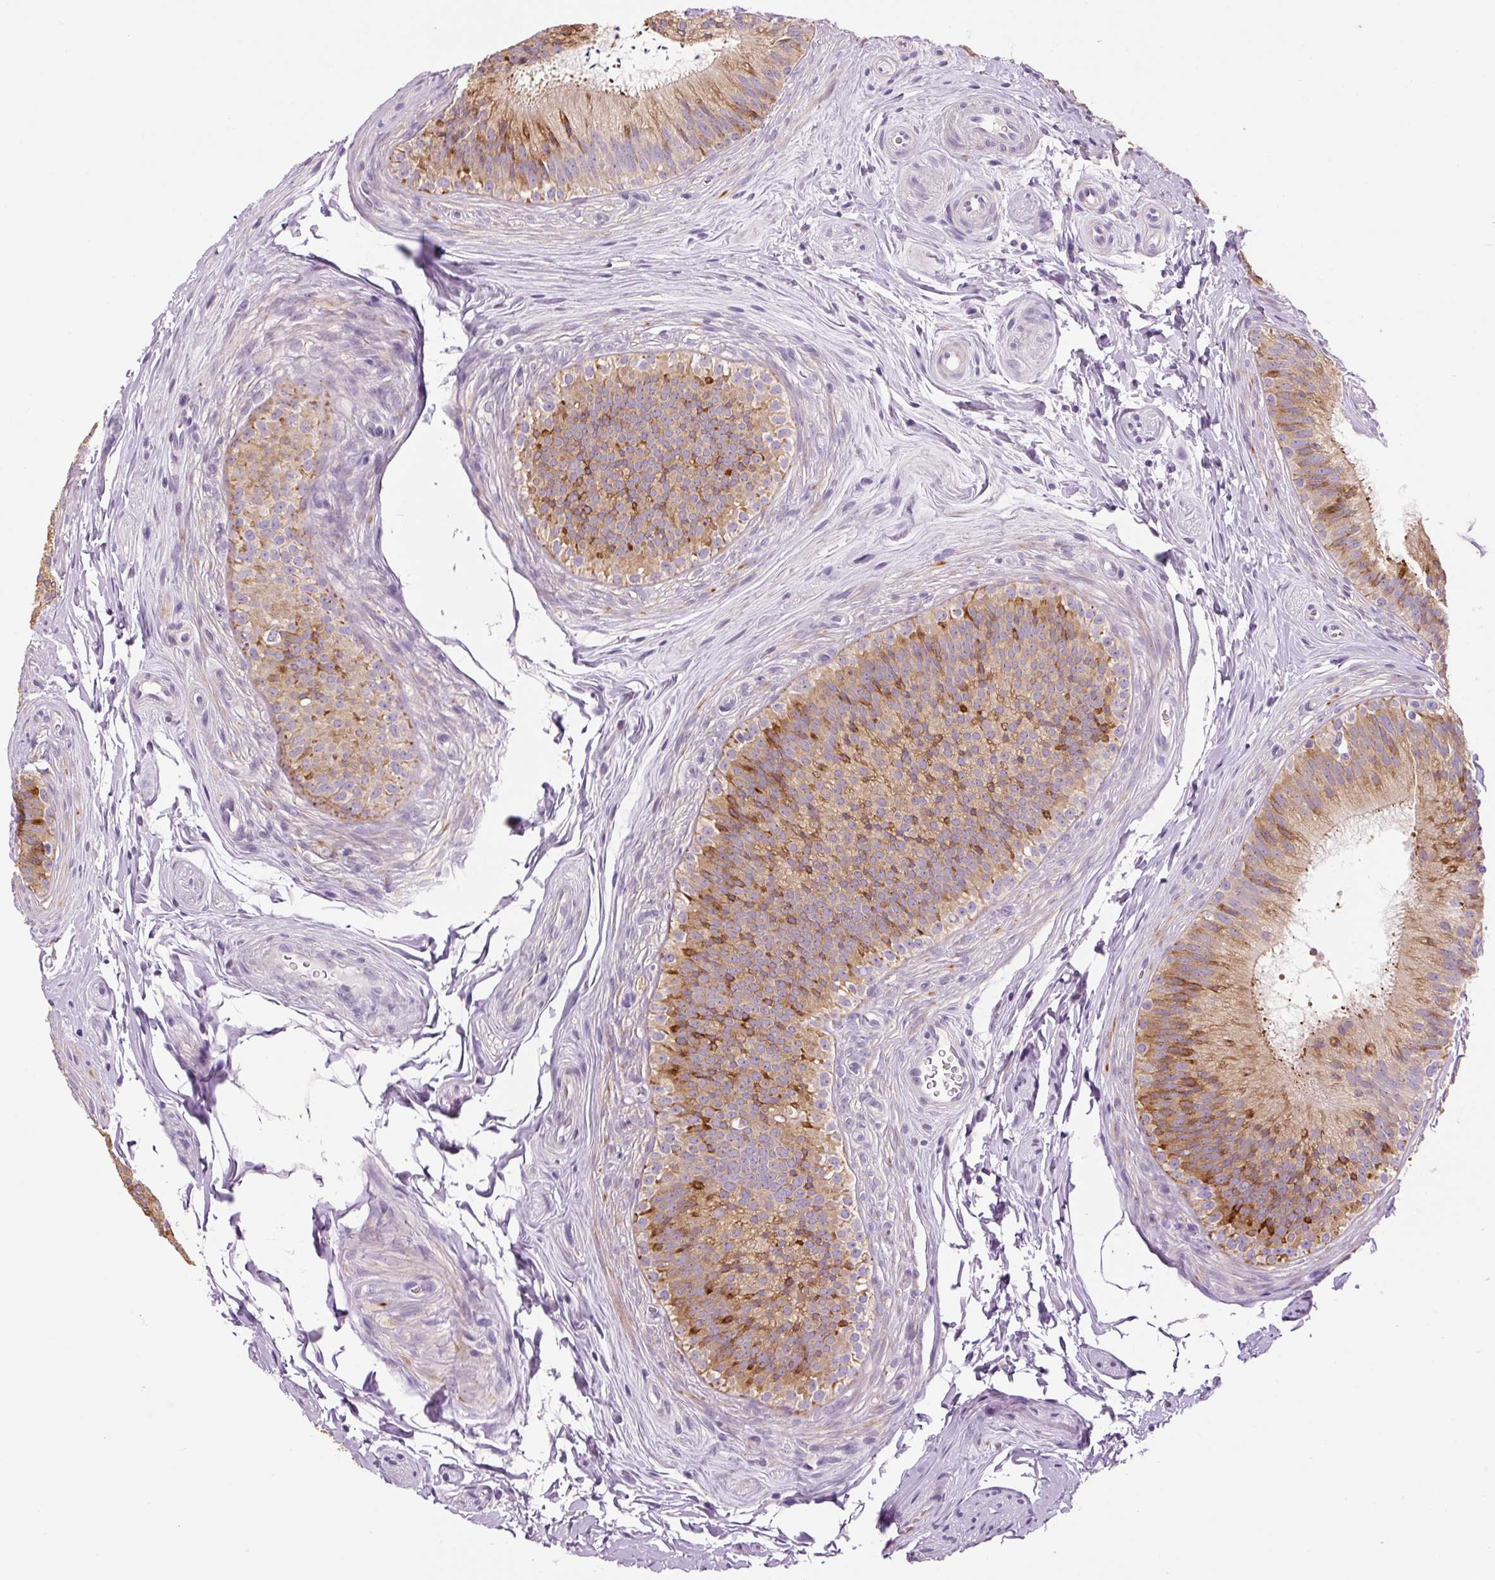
{"staining": {"intensity": "moderate", "quantity": "25%-75%", "location": "cytoplasmic/membranous"}, "tissue": "epididymis", "cell_type": "Glandular cells", "image_type": "normal", "snomed": [{"axis": "morphology", "description": "Normal tissue, NOS"}, {"axis": "topography", "description": "Epididymis"}], "caption": "Immunohistochemistry (IHC) staining of benign epididymis, which shows medium levels of moderate cytoplasmic/membranous expression in about 25%-75% of glandular cells indicating moderate cytoplasmic/membranous protein positivity. The staining was performed using DAB (3,3'-diaminobenzidine) (brown) for protein detection and nuclei were counterstained in hematoxylin (blue).", "gene": "HAX1", "patient": {"sex": "male", "age": 24}}